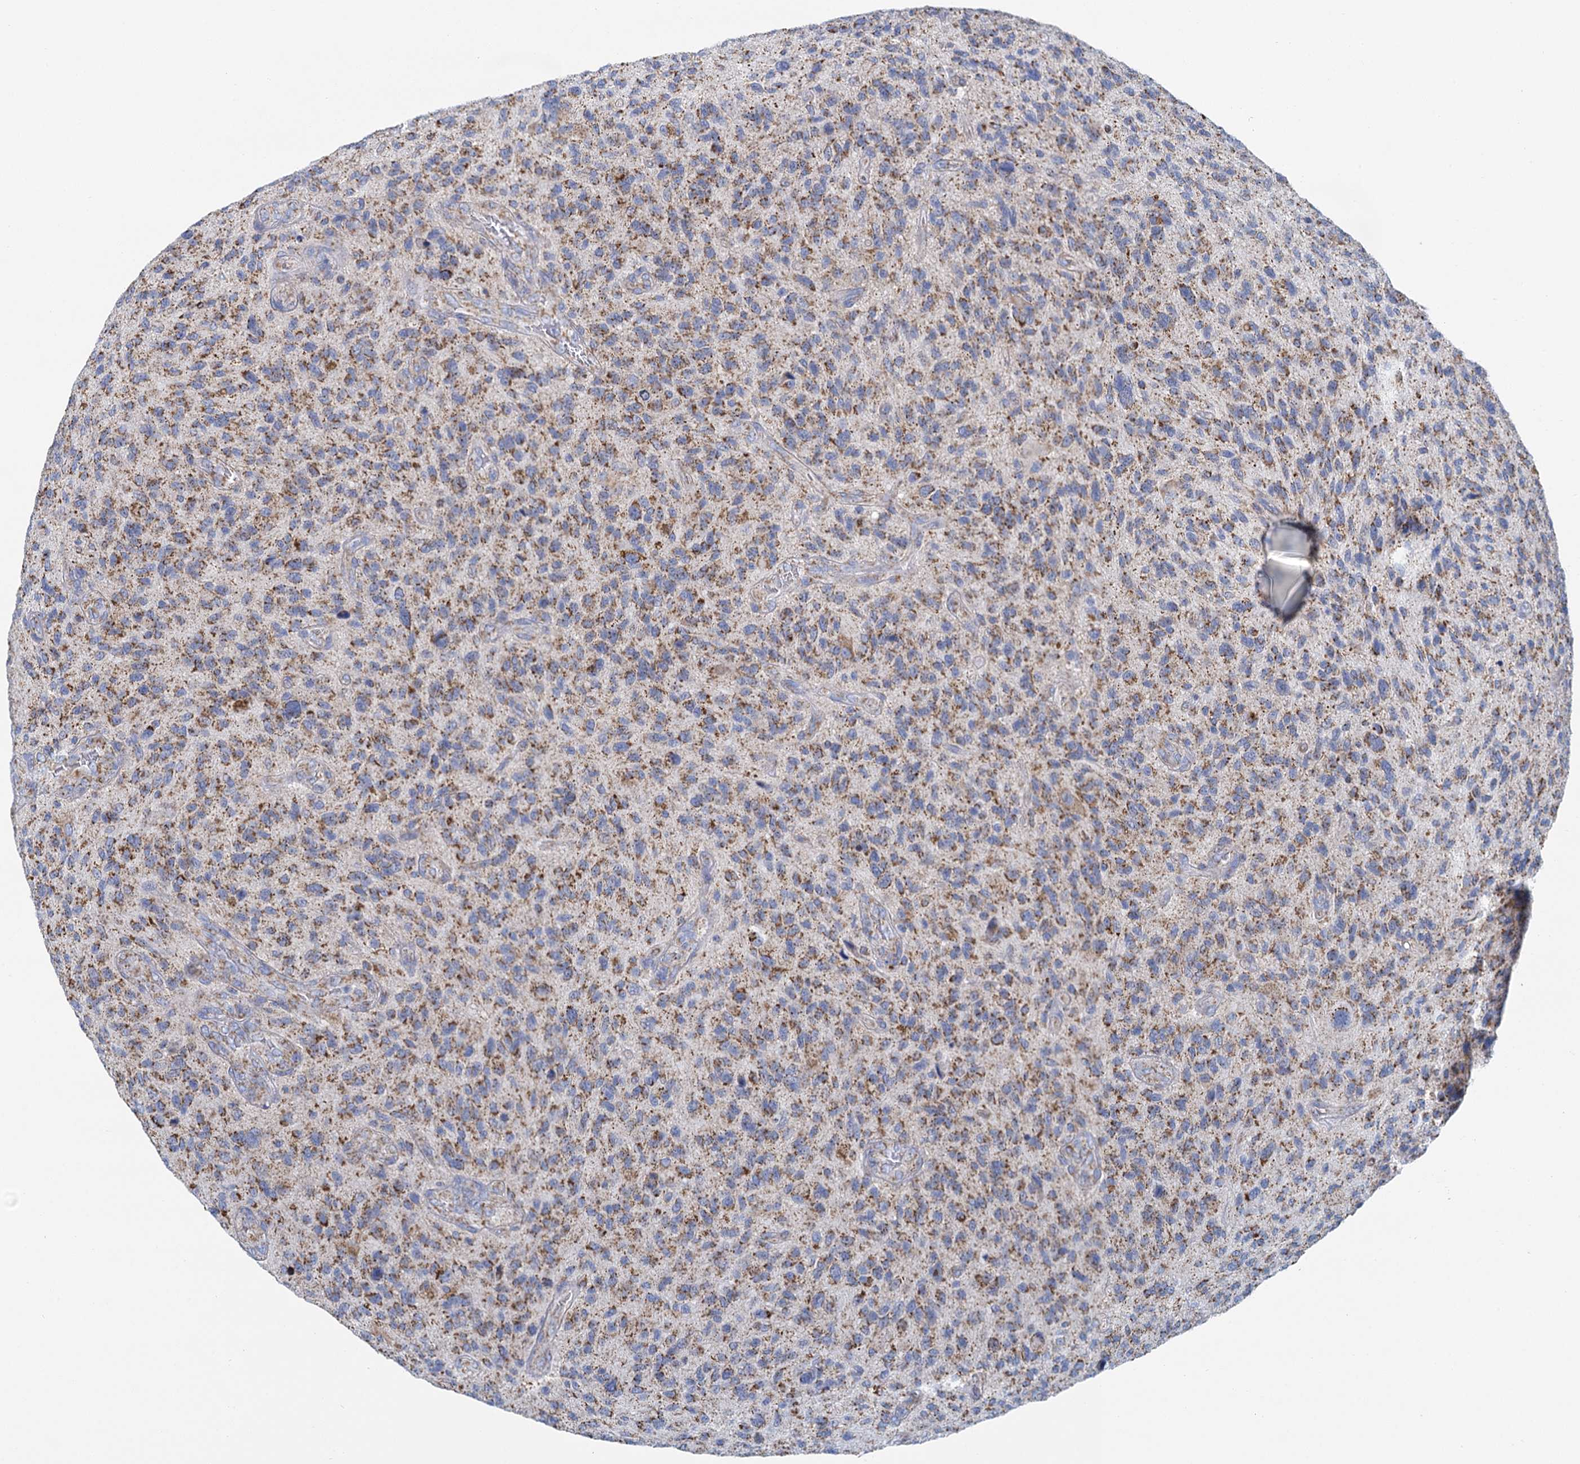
{"staining": {"intensity": "moderate", "quantity": ">75%", "location": "cytoplasmic/membranous"}, "tissue": "glioma", "cell_type": "Tumor cells", "image_type": "cancer", "snomed": [{"axis": "morphology", "description": "Glioma, malignant, High grade"}, {"axis": "topography", "description": "Brain"}], "caption": "This is a micrograph of IHC staining of malignant glioma (high-grade), which shows moderate expression in the cytoplasmic/membranous of tumor cells.", "gene": "CCP110", "patient": {"sex": "male", "age": 47}}